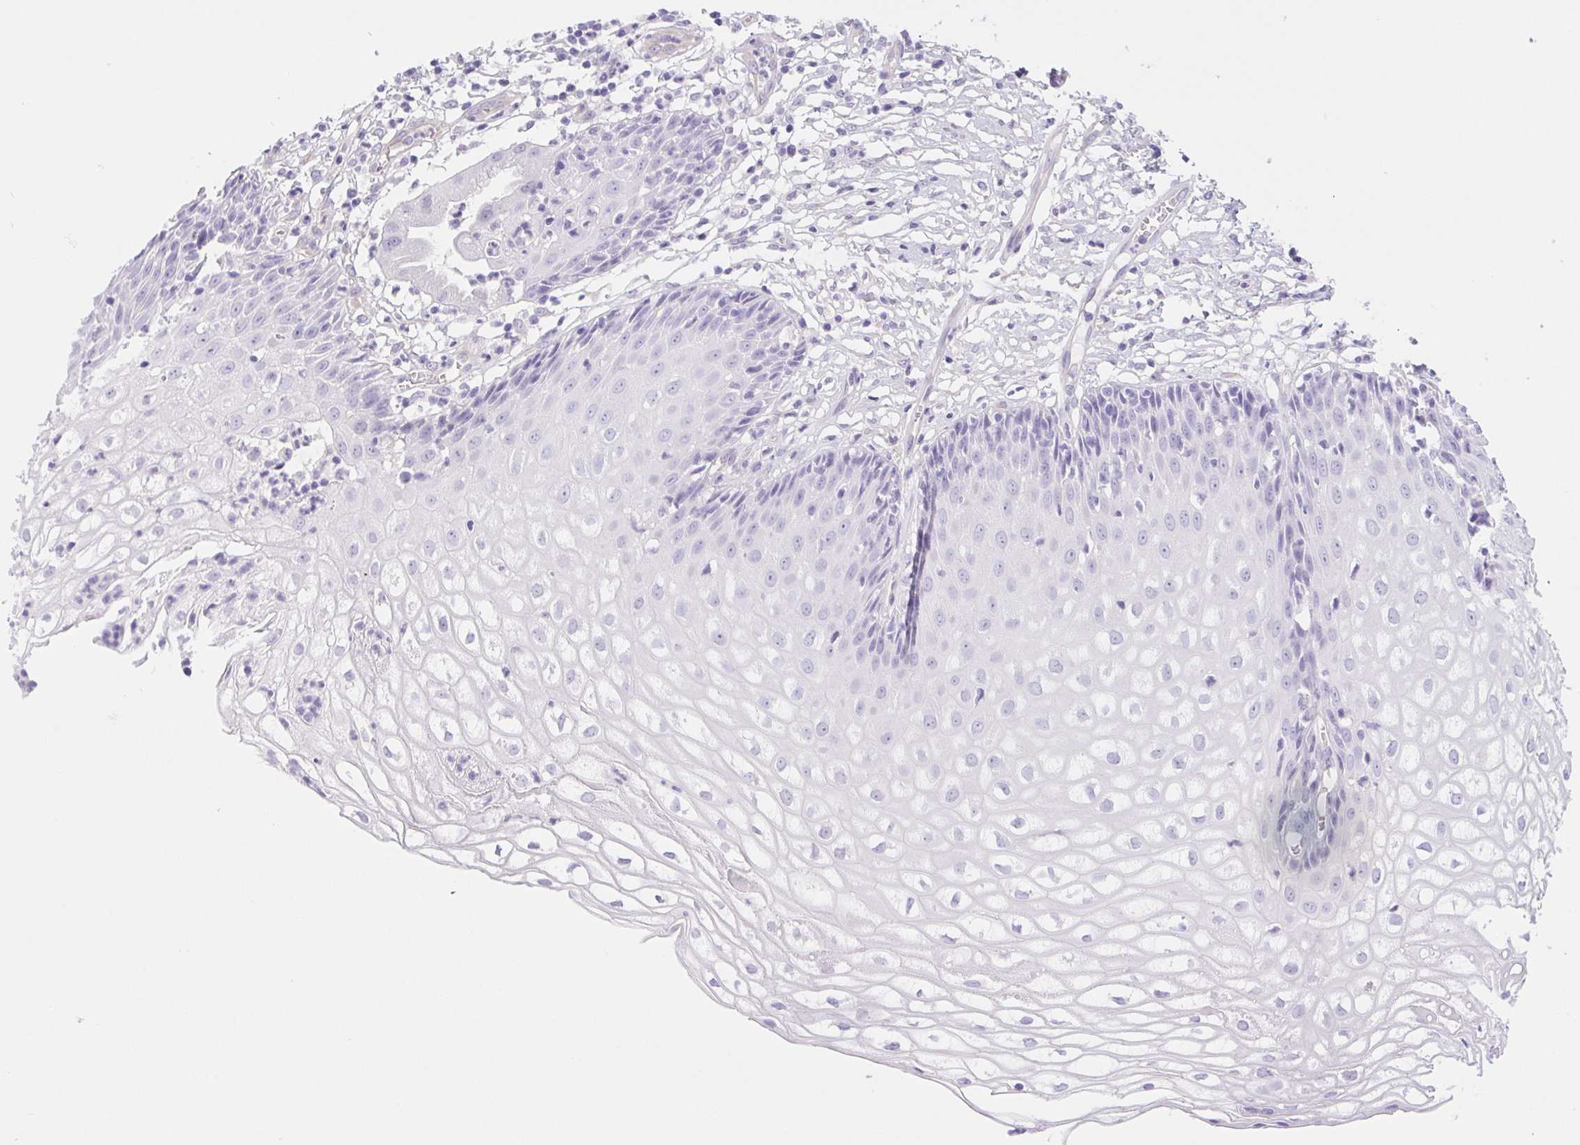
{"staining": {"intensity": "negative", "quantity": "none", "location": "none"}, "tissue": "cervix", "cell_type": "Glandular cells", "image_type": "normal", "snomed": [{"axis": "morphology", "description": "Normal tissue, NOS"}, {"axis": "topography", "description": "Cervix"}], "caption": "Protein analysis of unremarkable cervix displays no significant positivity in glandular cells.", "gene": "PNLIP", "patient": {"sex": "female", "age": 36}}